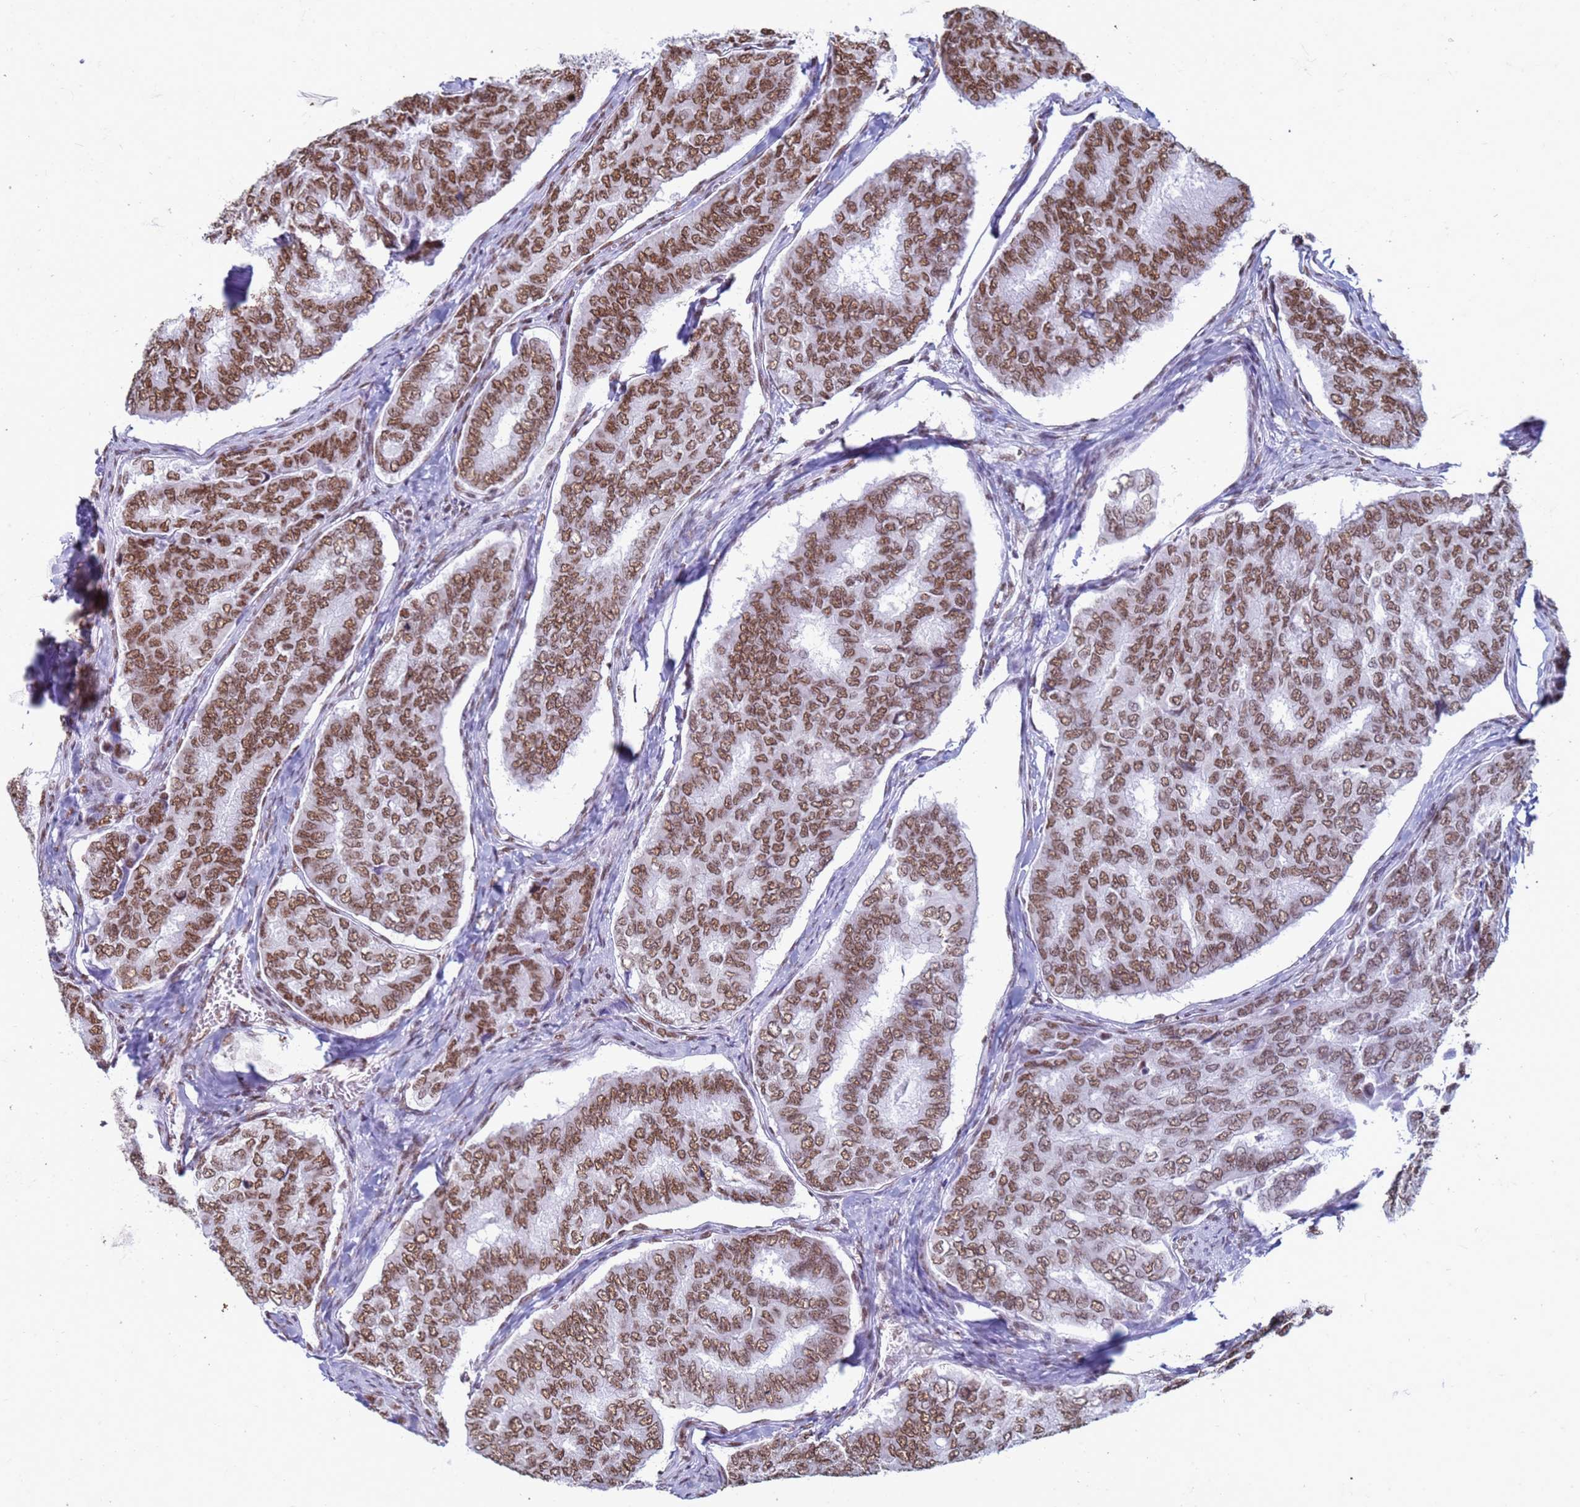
{"staining": {"intensity": "strong", "quantity": ">75%", "location": "nuclear"}, "tissue": "thyroid cancer", "cell_type": "Tumor cells", "image_type": "cancer", "snomed": [{"axis": "morphology", "description": "Papillary adenocarcinoma, NOS"}, {"axis": "topography", "description": "Thyroid gland"}], "caption": "Thyroid cancer (papillary adenocarcinoma) stained for a protein (brown) demonstrates strong nuclear positive expression in approximately >75% of tumor cells.", "gene": "FAM170B", "patient": {"sex": "female", "age": 35}}